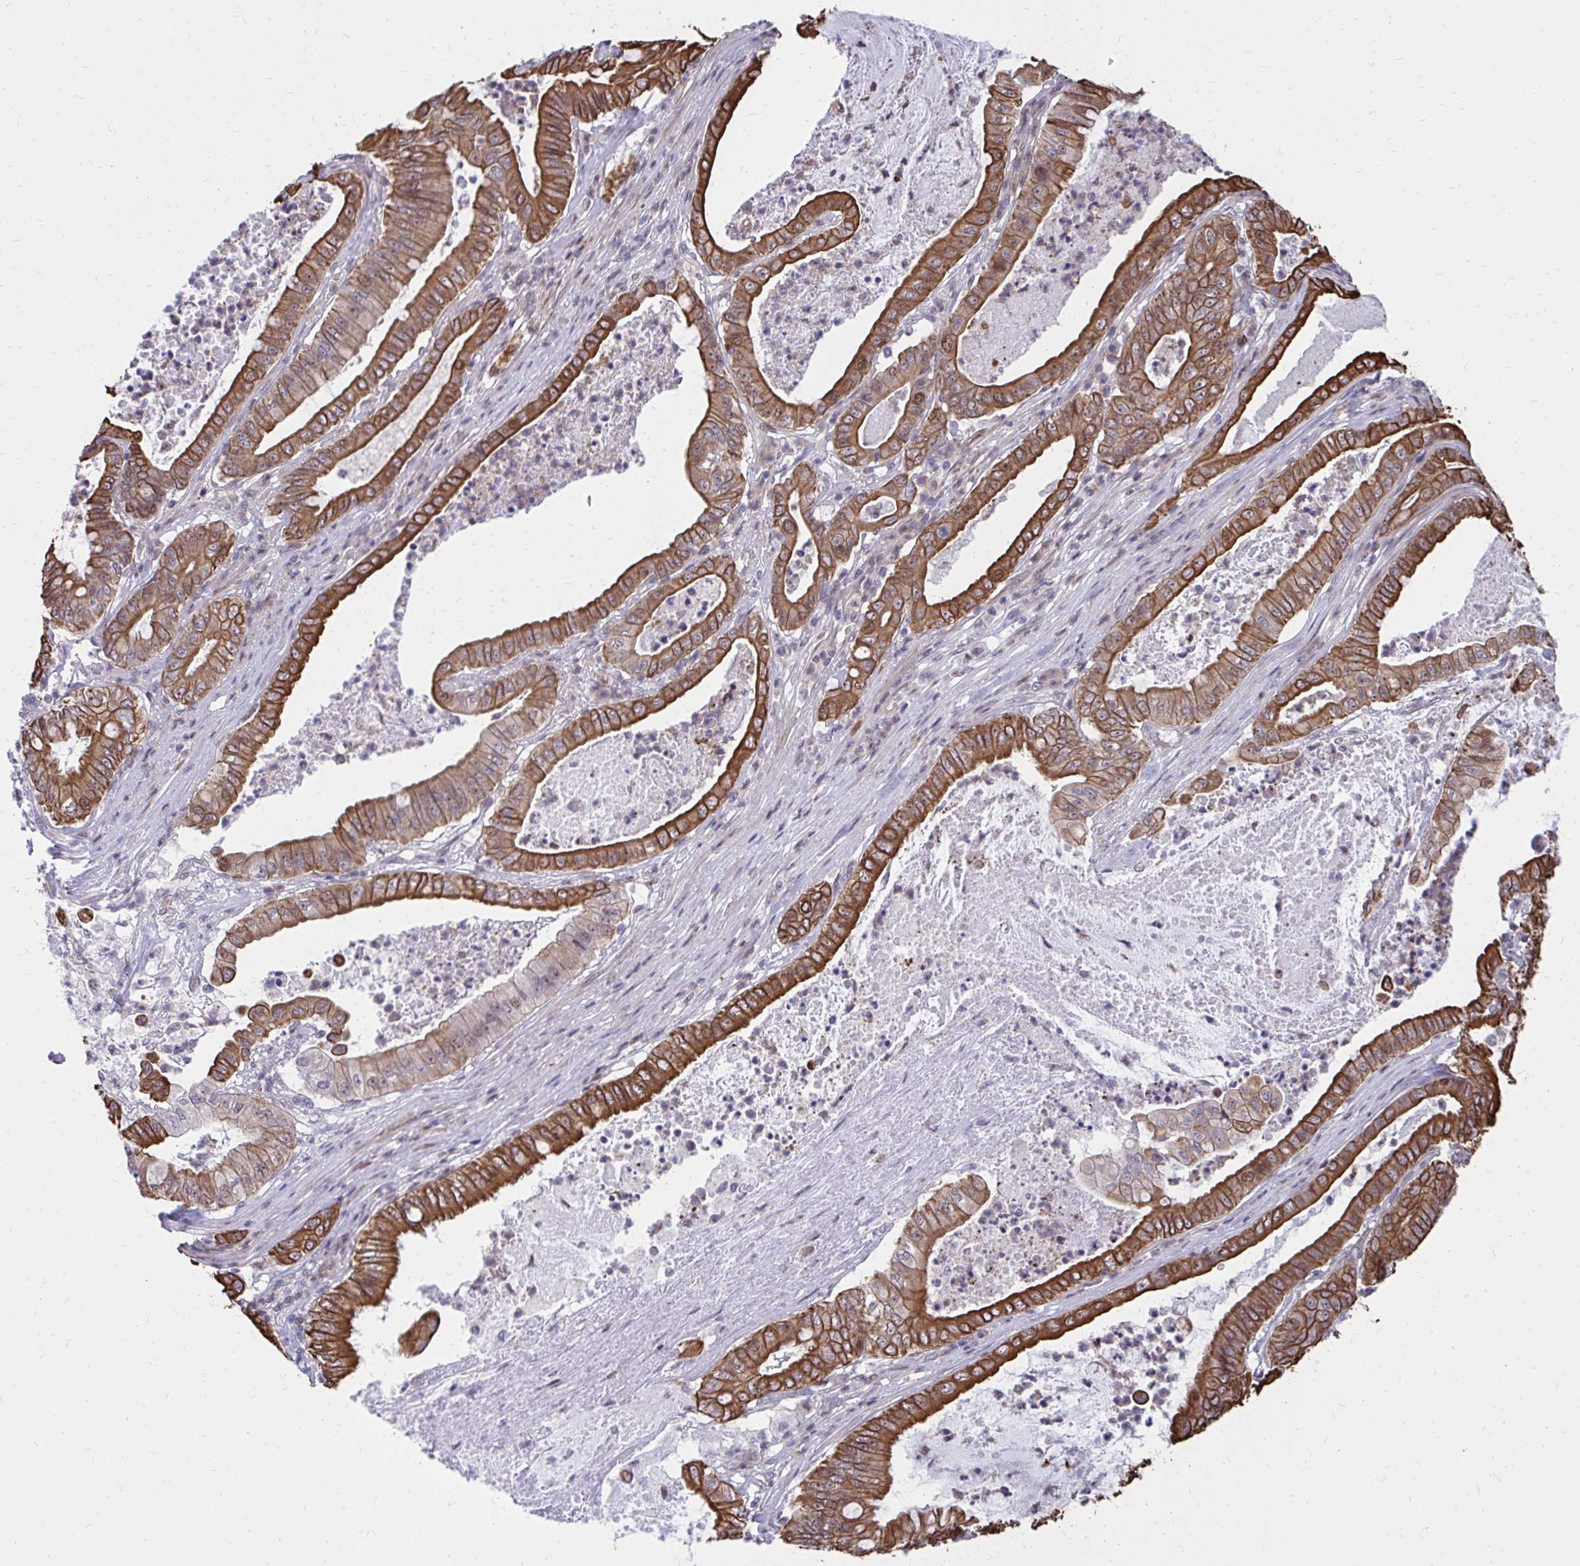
{"staining": {"intensity": "strong", "quantity": ">75%", "location": "cytoplasmic/membranous,nuclear"}, "tissue": "pancreatic cancer", "cell_type": "Tumor cells", "image_type": "cancer", "snomed": [{"axis": "morphology", "description": "Adenocarcinoma, NOS"}, {"axis": "topography", "description": "Pancreas"}], "caption": "DAB immunohistochemical staining of human pancreatic cancer shows strong cytoplasmic/membranous and nuclear protein staining in about >75% of tumor cells.", "gene": "ANKRD30B", "patient": {"sex": "male", "age": 71}}